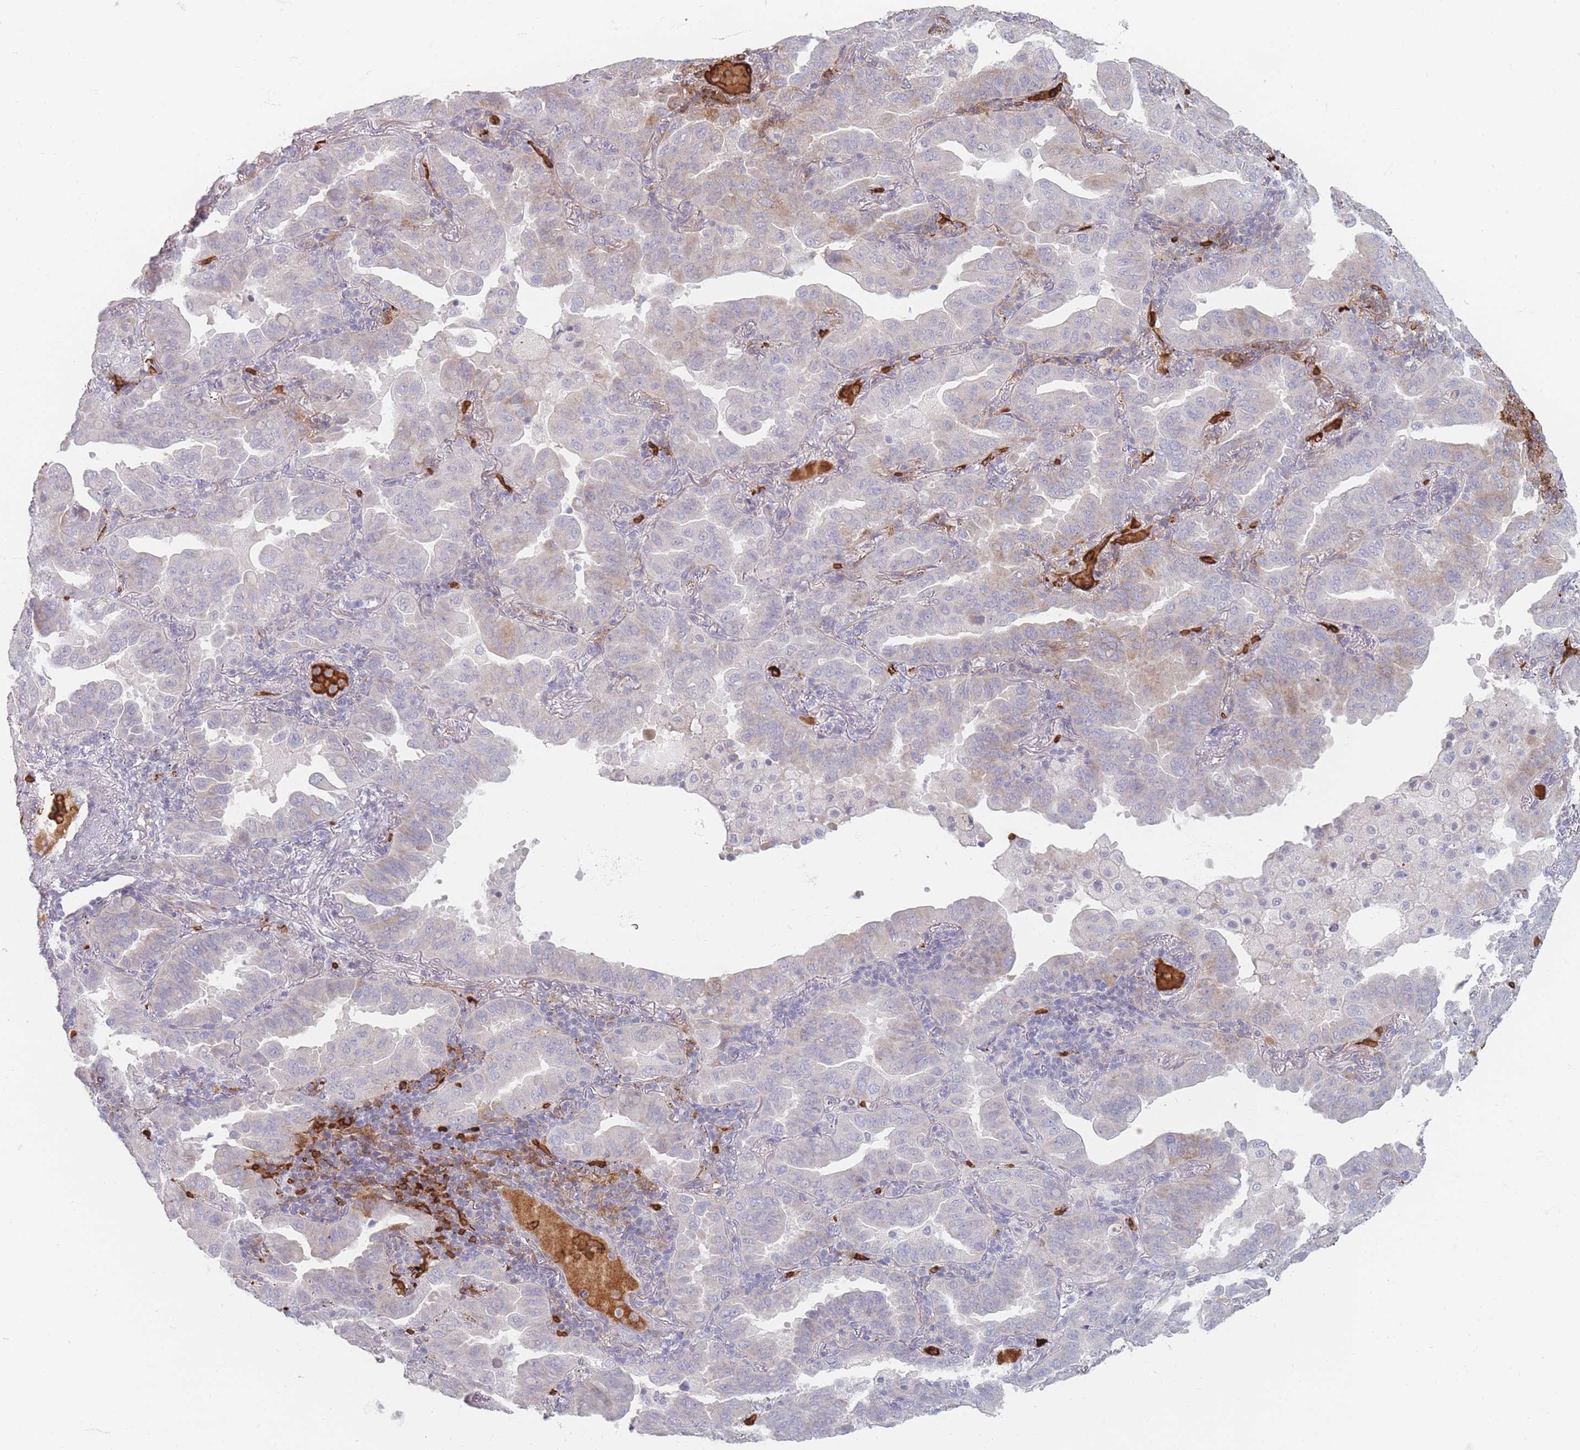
{"staining": {"intensity": "moderate", "quantity": "<25%", "location": "cytoplasmic/membranous"}, "tissue": "lung cancer", "cell_type": "Tumor cells", "image_type": "cancer", "snomed": [{"axis": "morphology", "description": "Adenocarcinoma, NOS"}, {"axis": "topography", "description": "Lung"}], "caption": "Lung cancer (adenocarcinoma) tissue demonstrates moderate cytoplasmic/membranous expression in about <25% of tumor cells", "gene": "SLC2A6", "patient": {"sex": "male", "age": 64}}